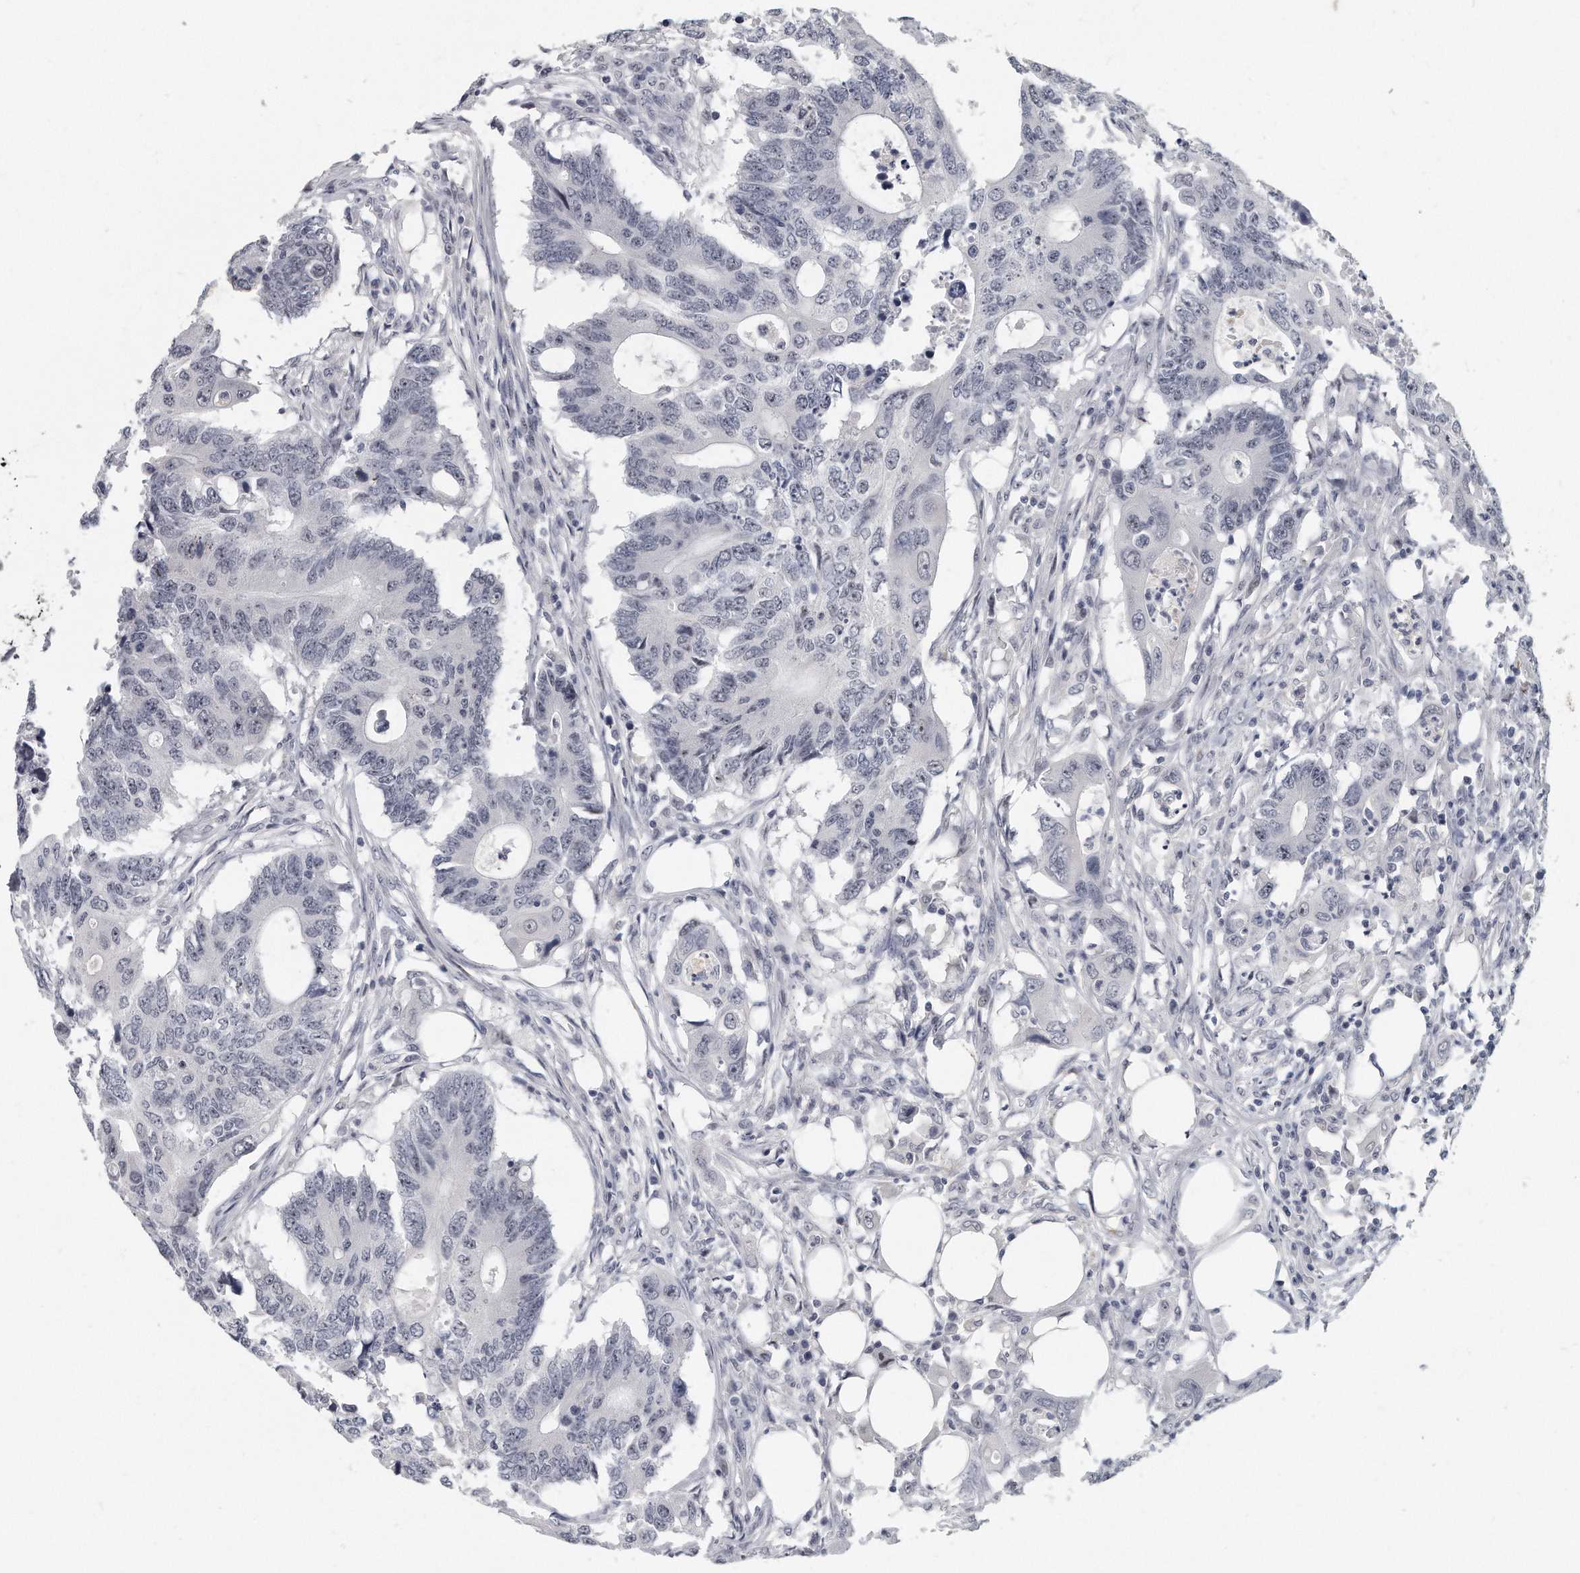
{"staining": {"intensity": "negative", "quantity": "none", "location": "none"}, "tissue": "colorectal cancer", "cell_type": "Tumor cells", "image_type": "cancer", "snomed": [{"axis": "morphology", "description": "Adenocarcinoma, NOS"}, {"axis": "topography", "description": "Colon"}], "caption": "Image shows no protein expression in tumor cells of adenocarcinoma (colorectal) tissue.", "gene": "TFCP2L1", "patient": {"sex": "male", "age": 71}}